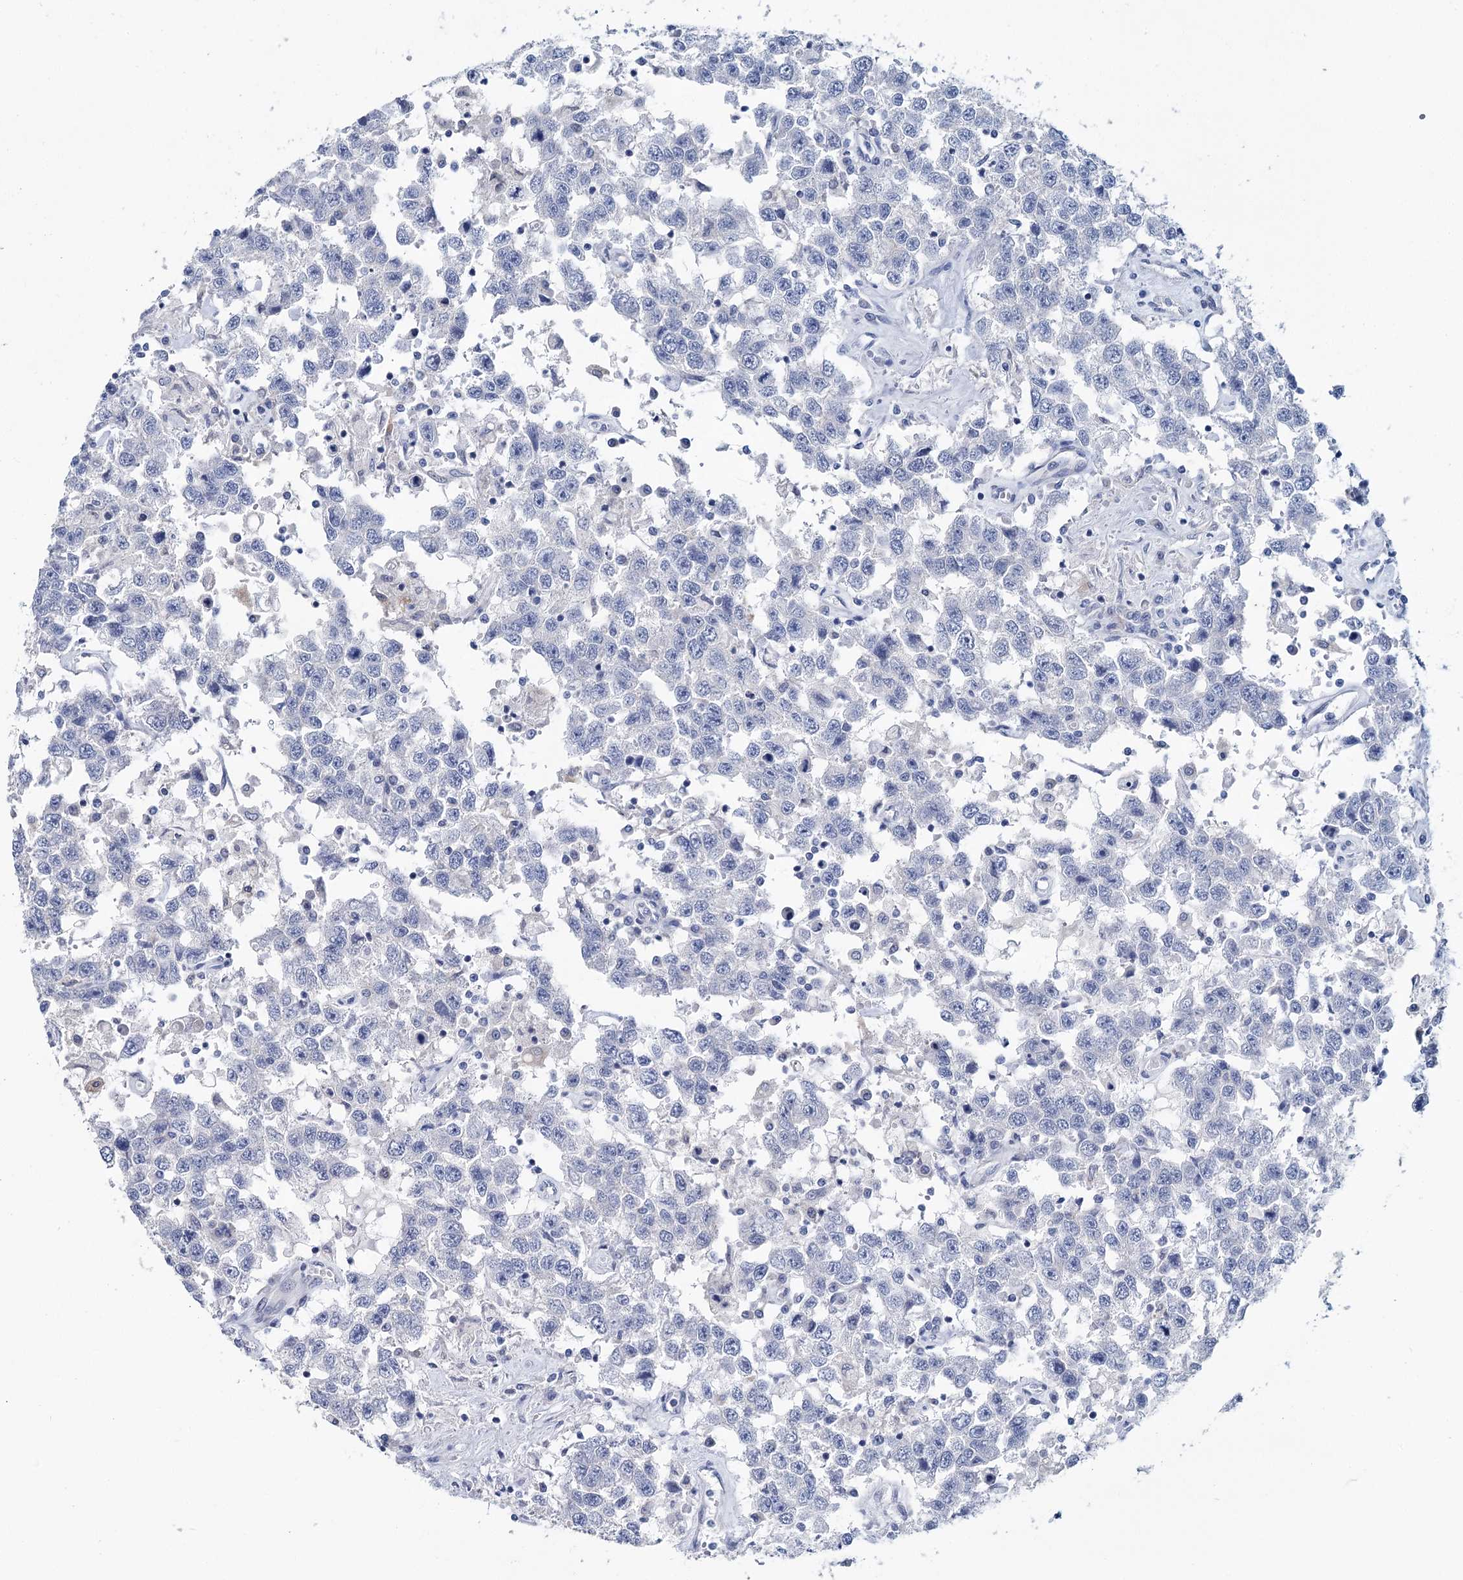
{"staining": {"intensity": "negative", "quantity": "none", "location": "none"}, "tissue": "testis cancer", "cell_type": "Tumor cells", "image_type": "cancer", "snomed": [{"axis": "morphology", "description": "Seminoma, NOS"}, {"axis": "topography", "description": "Testis"}], "caption": "The immunohistochemistry (IHC) micrograph has no significant positivity in tumor cells of testis cancer (seminoma) tissue.", "gene": "METTL7B", "patient": {"sex": "male", "age": 41}}